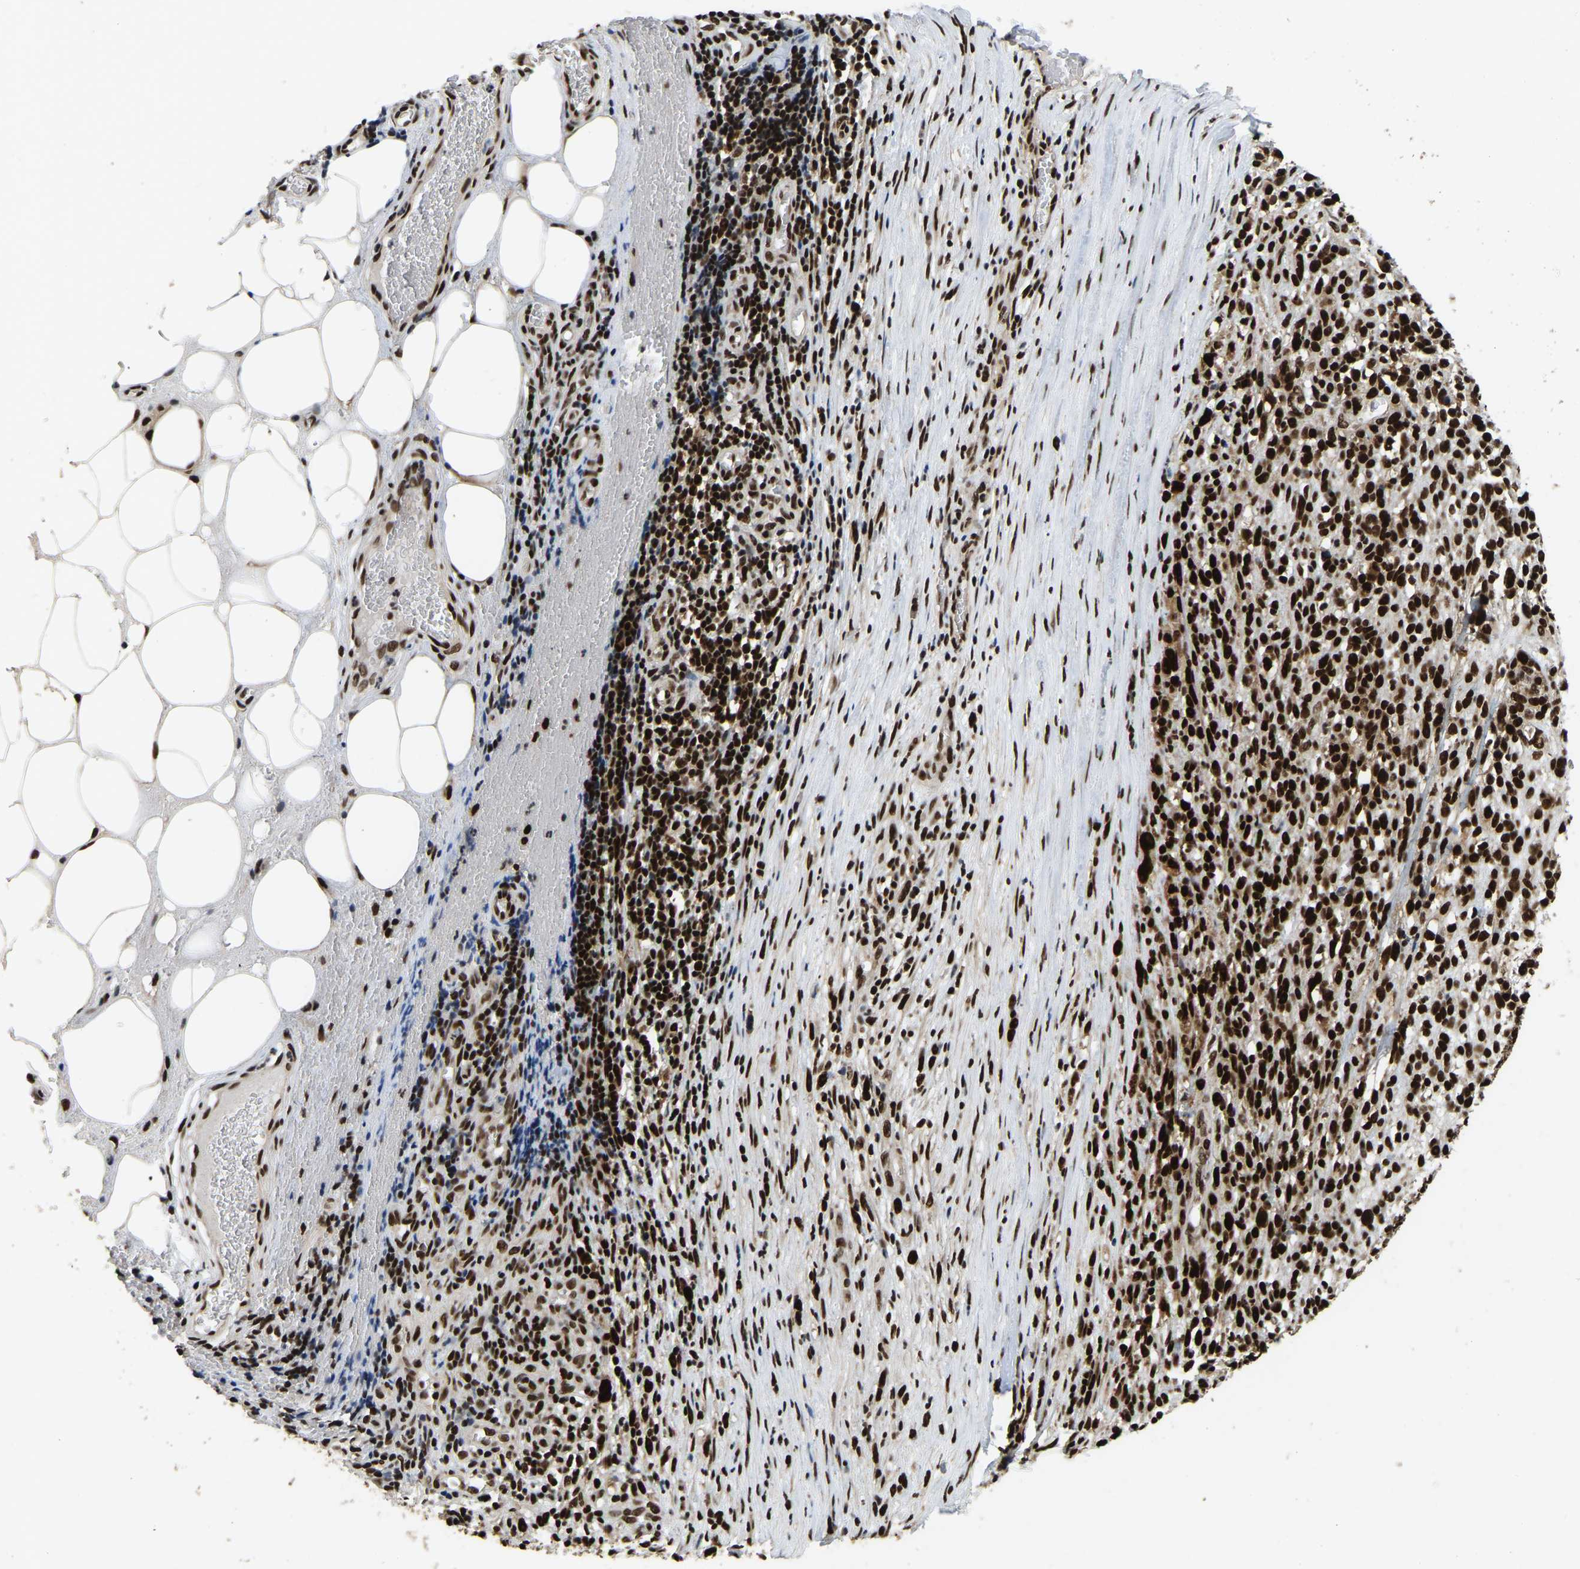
{"staining": {"intensity": "strong", "quantity": ">75%", "location": "nuclear"}, "tissue": "melanoma", "cell_type": "Tumor cells", "image_type": "cancer", "snomed": [{"axis": "morphology", "description": "Malignant melanoma, NOS"}, {"axis": "topography", "description": "Skin"}], "caption": "There is high levels of strong nuclear staining in tumor cells of malignant melanoma, as demonstrated by immunohistochemical staining (brown color).", "gene": "TBL1XR1", "patient": {"sex": "female", "age": 55}}